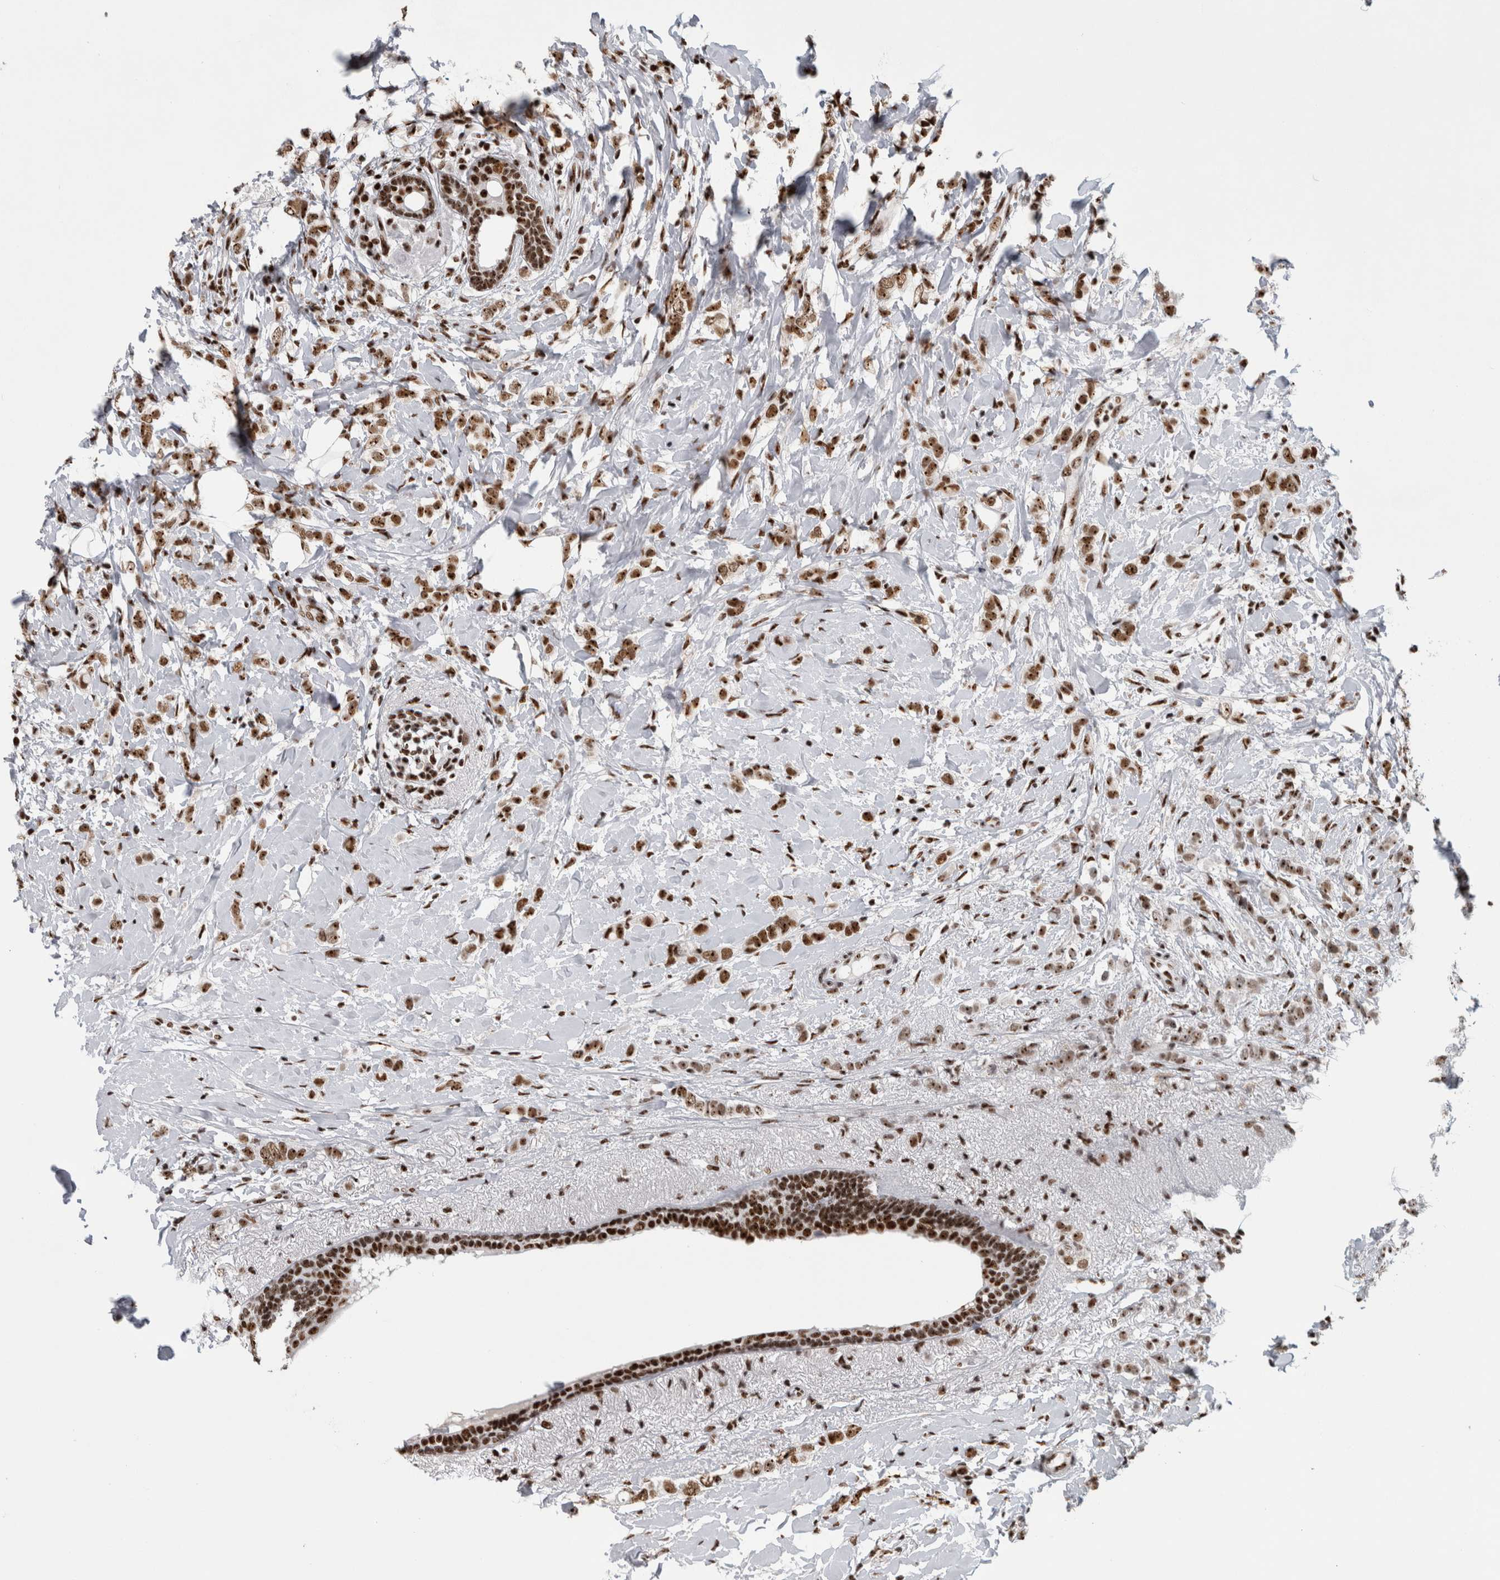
{"staining": {"intensity": "moderate", "quantity": ">75%", "location": "nuclear"}, "tissue": "breast cancer", "cell_type": "Tumor cells", "image_type": "cancer", "snomed": [{"axis": "morphology", "description": "Normal tissue, NOS"}, {"axis": "morphology", "description": "Lobular carcinoma"}, {"axis": "topography", "description": "Breast"}], "caption": "Breast cancer (lobular carcinoma) tissue shows moderate nuclear positivity in about >75% of tumor cells (DAB (3,3'-diaminobenzidine) IHC with brightfield microscopy, high magnification).", "gene": "NCL", "patient": {"sex": "female", "age": 47}}